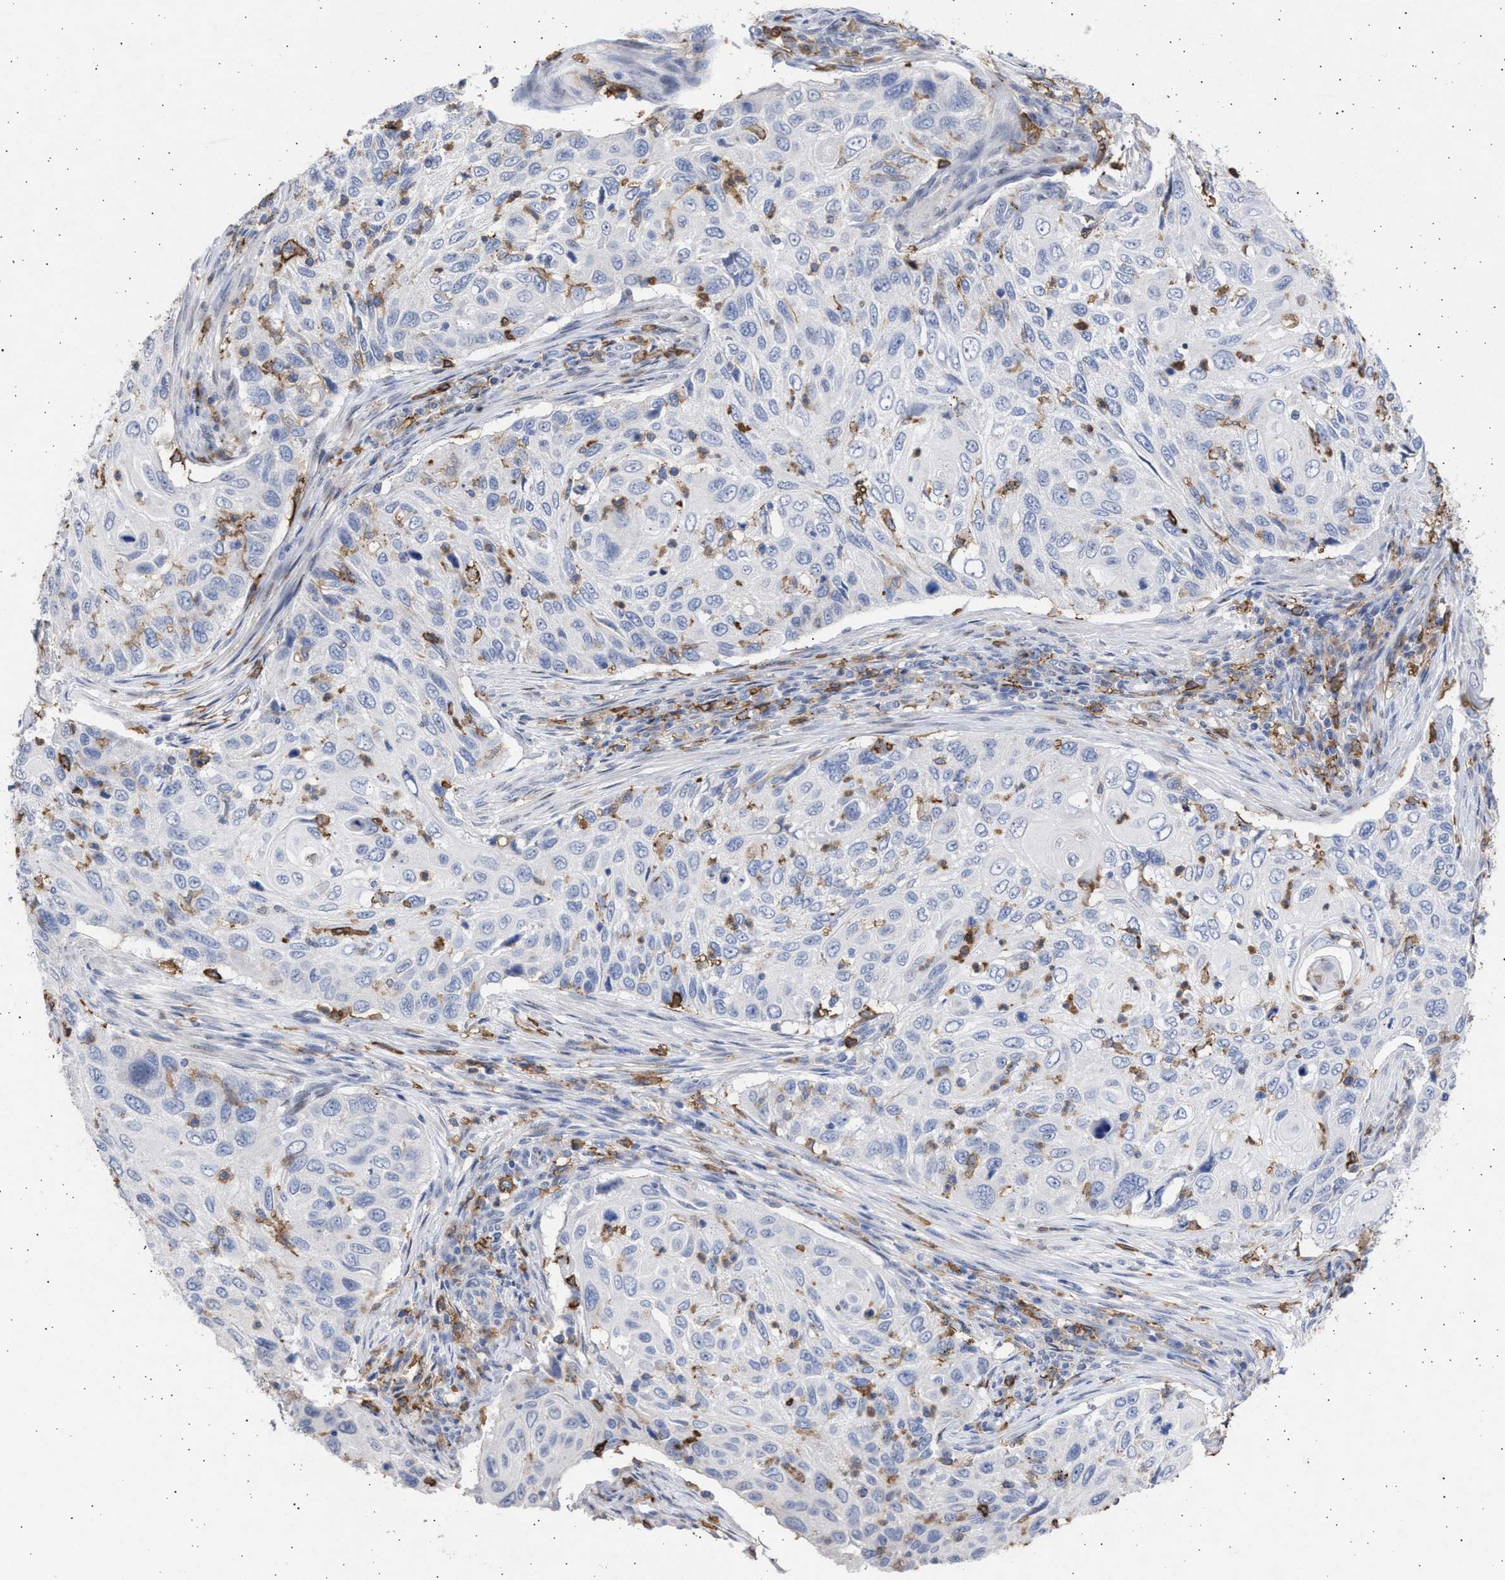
{"staining": {"intensity": "negative", "quantity": "none", "location": "none"}, "tissue": "cervical cancer", "cell_type": "Tumor cells", "image_type": "cancer", "snomed": [{"axis": "morphology", "description": "Squamous cell carcinoma, NOS"}, {"axis": "topography", "description": "Cervix"}], "caption": "This is a micrograph of immunohistochemistry (IHC) staining of cervical squamous cell carcinoma, which shows no positivity in tumor cells.", "gene": "FCER1A", "patient": {"sex": "female", "age": 70}}